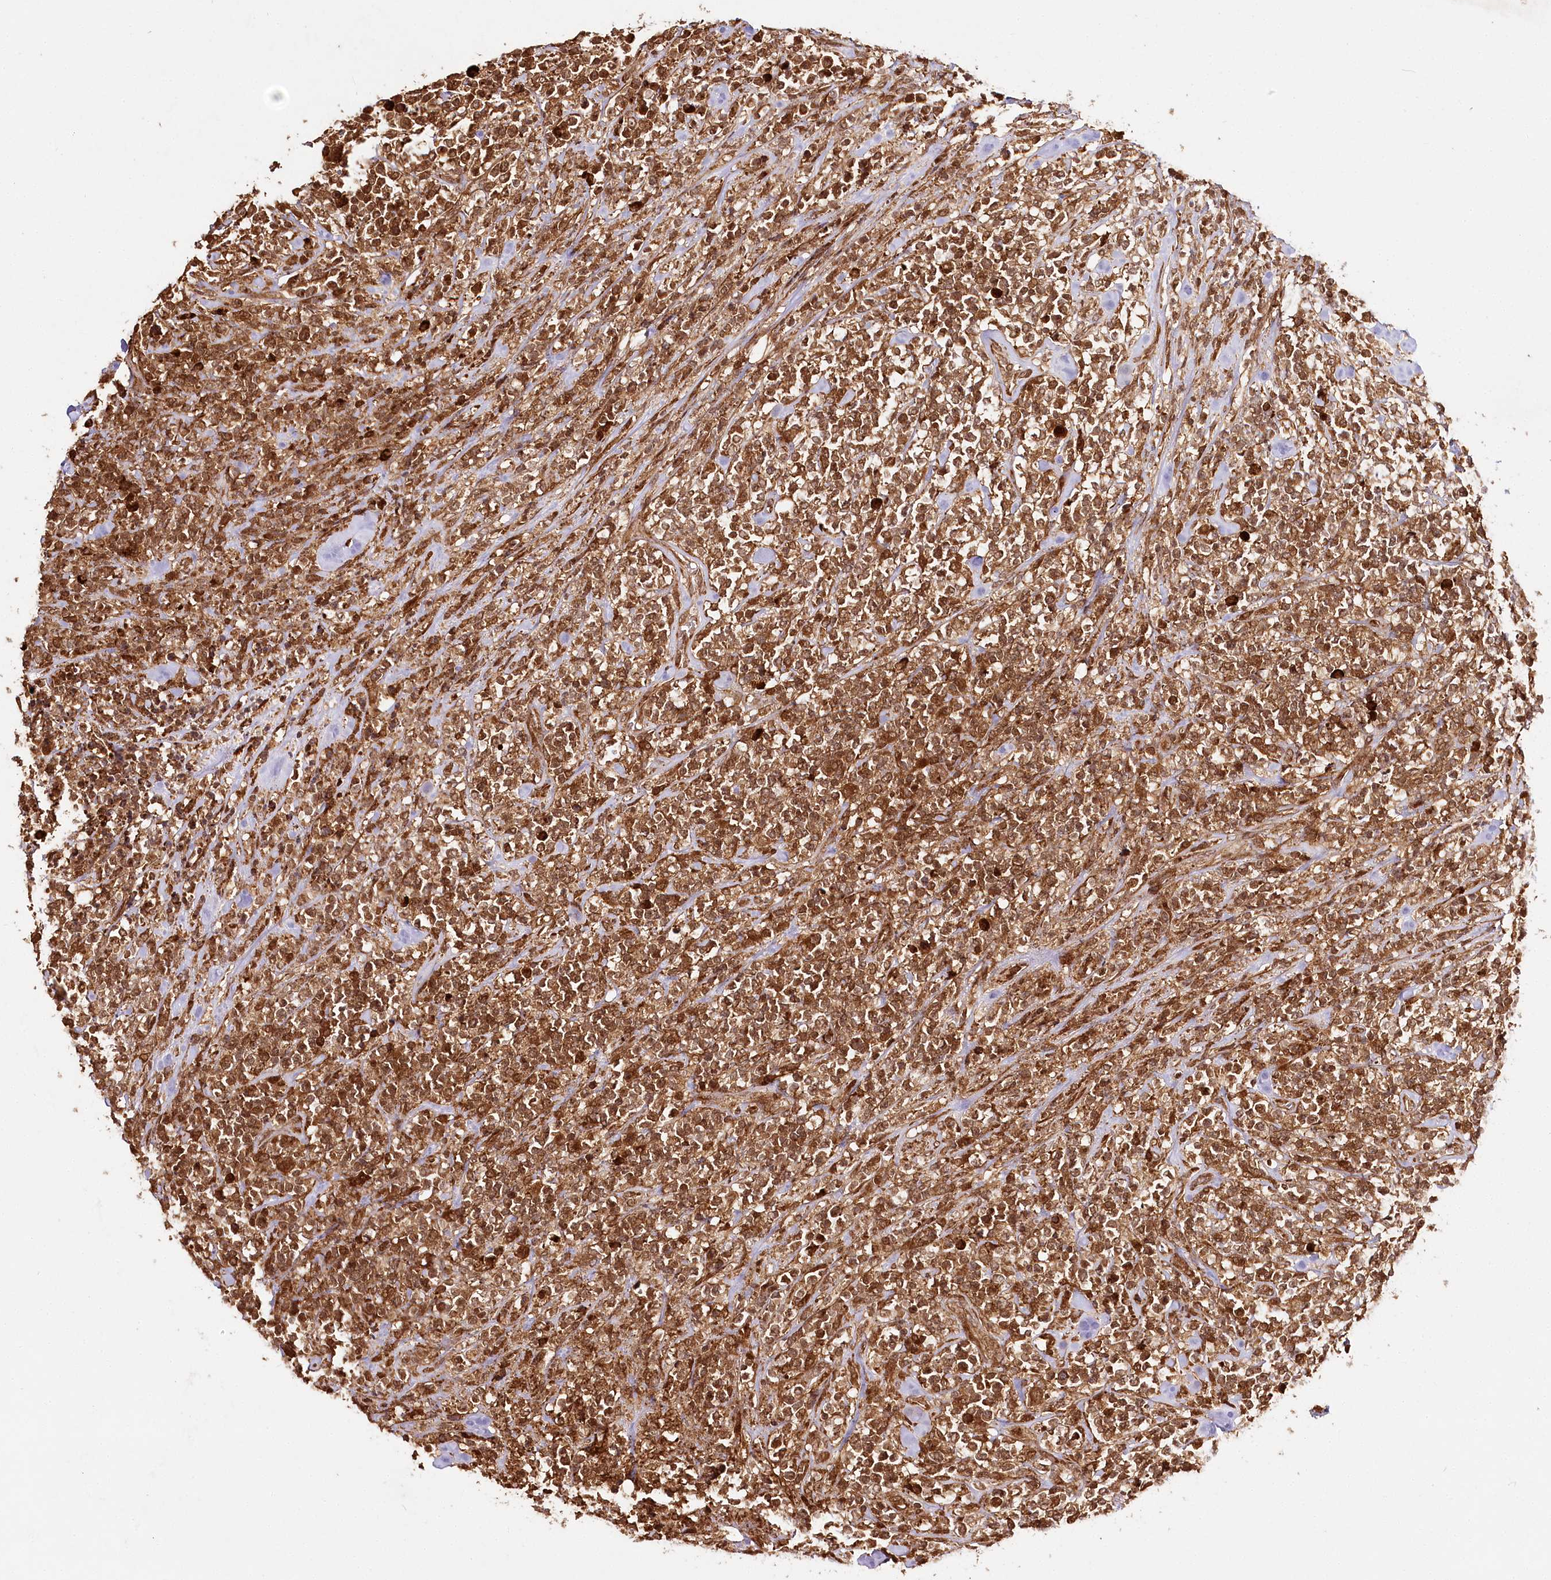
{"staining": {"intensity": "strong", "quantity": ">75%", "location": "cytoplasmic/membranous,nuclear"}, "tissue": "lymphoma", "cell_type": "Tumor cells", "image_type": "cancer", "snomed": [{"axis": "morphology", "description": "Malignant lymphoma, non-Hodgkin's type, High grade"}, {"axis": "topography", "description": "Soft tissue"}], "caption": "This image demonstrates malignant lymphoma, non-Hodgkin's type (high-grade) stained with IHC to label a protein in brown. The cytoplasmic/membranous and nuclear of tumor cells show strong positivity for the protein. Nuclei are counter-stained blue.", "gene": "ULK2", "patient": {"sex": "male", "age": 18}}